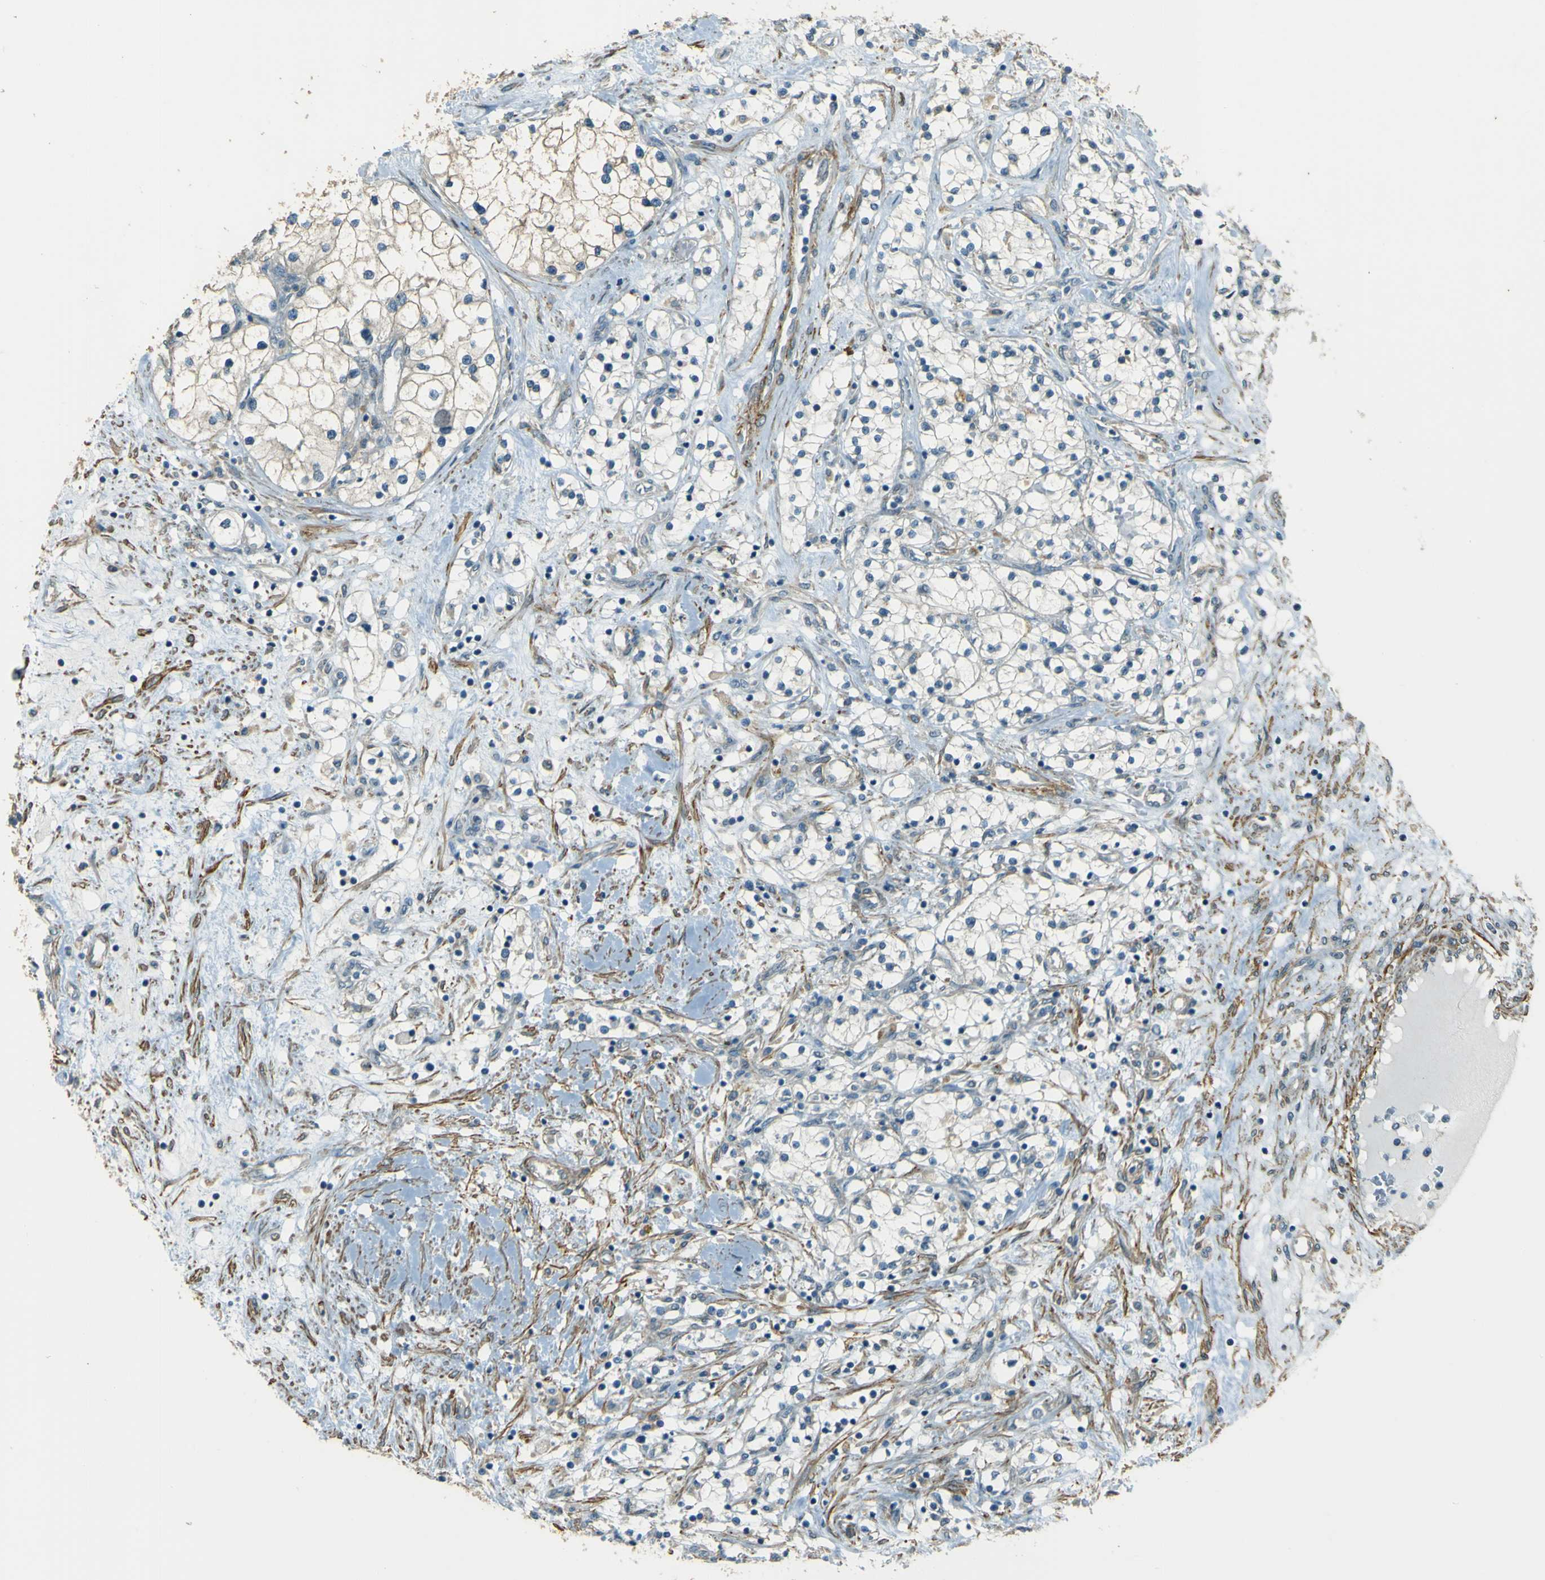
{"staining": {"intensity": "weak", "quantity": "25%-75%", "location": "cytoplasmic/membranous"}, "tissue": "renal cancer", "cell_type": "Tumor cells", "image_type": "cancer", "snomed": [{"axis": "morphology", "description": "Adenocarcinoma, NOS"}, {"axis": "topography", "description": "Kidney"}], "caption": "Protein staining displays weak cytoplasmic/membranous positivity in approximately 25%-75% of tumor cells in adenocarcinoma (renal). The protein of interest is stained brown, and the nuclei are stained in blue (DAB (3,3'-diaminobenzidine) IHC with brightfield microscopy, high magnification).", "gene": "NEXN", "patient": {"sex": "male", "age": 68}}